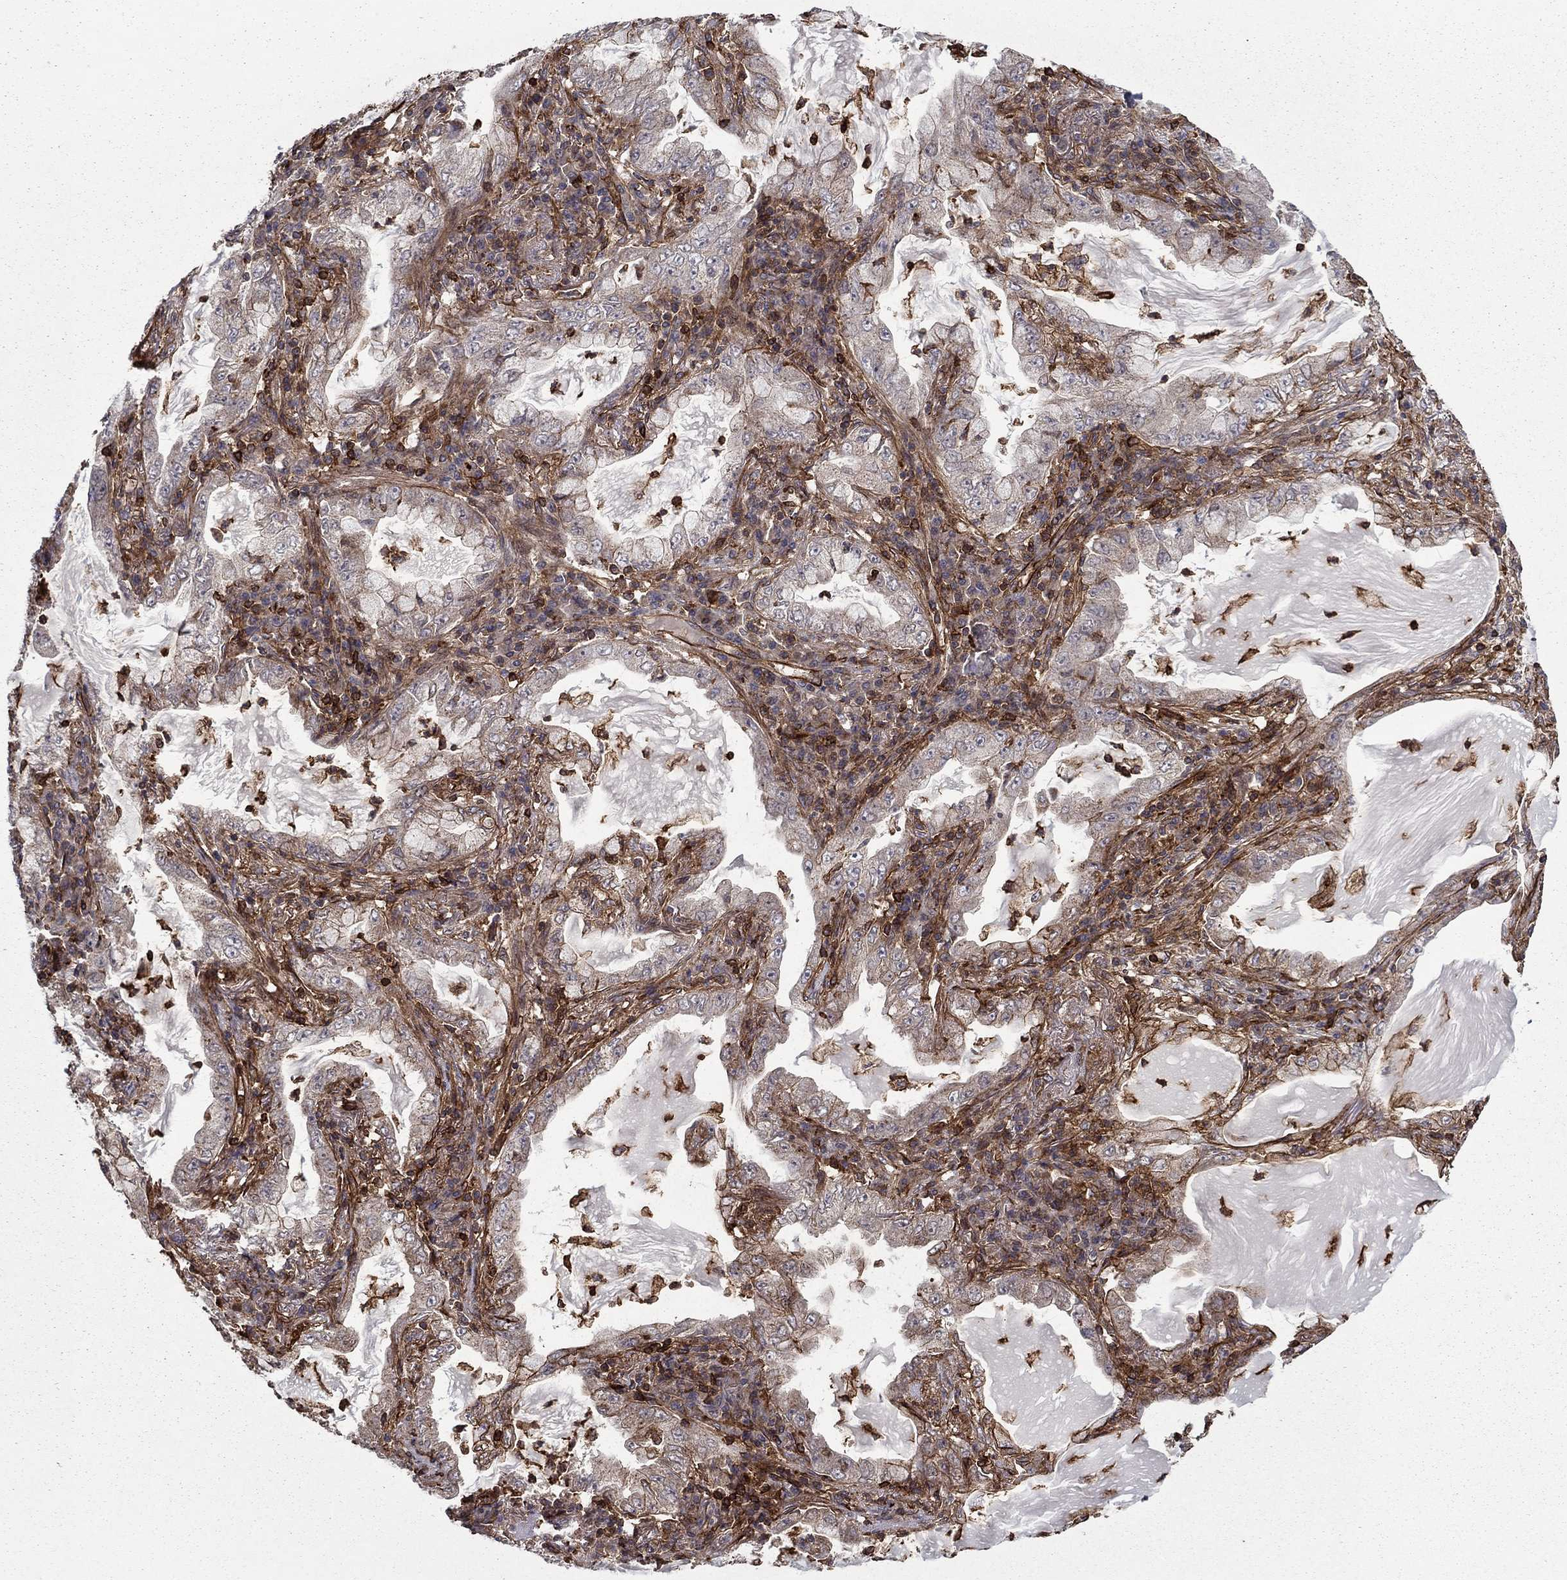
{"staining": {"intensity": "weak", "quantity": "<25%", "location": "cytoplasmic/membranous"}, "tissue": "lung cancer", "cell_type": "Tumor cells", "image_type": "cancer", "snomed": [{"axis": "morphology", "description": "Adenocarcinoma, NOS"}, {"axis": "topography", "description": "Lung"}], "caption": "Immunohistochemical staining of human lung adenocarcinoma demonstrates no significant expression in tumor cells.", "gene": "ADM", "patient": {"sex": "female", "age": 73}}